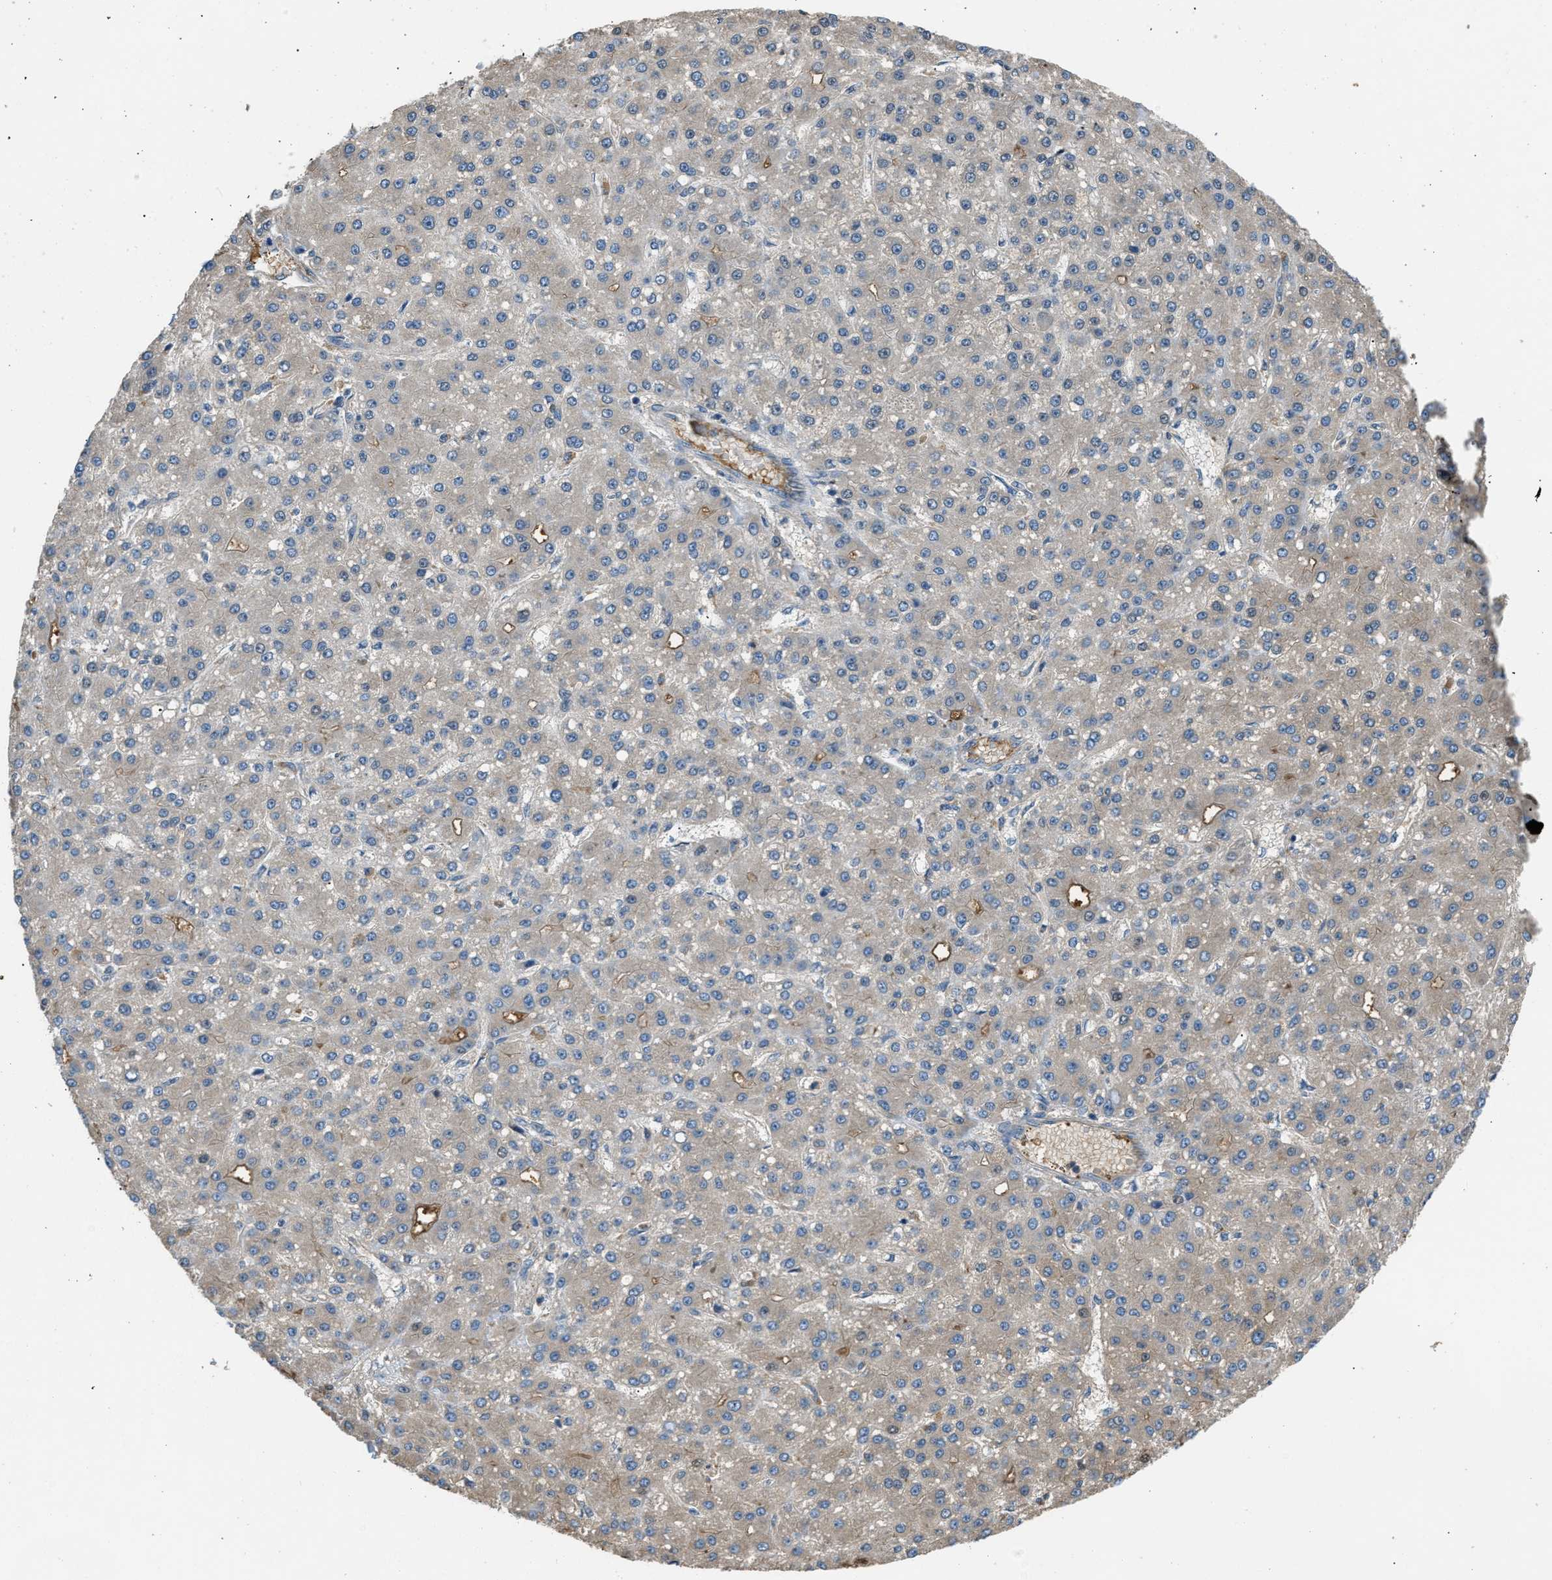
{"staining": {"intensity": "weak", "quantity": "<25%", "location": "cytoplasmic/membranous"}, "tissue": "liver cancer", "cell_type": "Tumor cells", "image_type": "cancer", "snomed": [{"axis": "morphology", "description": "Carcinoma, Hepatocellular, NOS"}, {"axis": "topography", "description": "Liver"}], "caption": "Tumor cells show no significant expression in hepatocellular carcinoma (liver). The staining is performed using DAB (3,3'-diaminobenzidine) brown chromogen with nuclei counter-stained in using hematoxylin.", "gene": "STC1", "patient": {"sex": "male", "age": 67}}